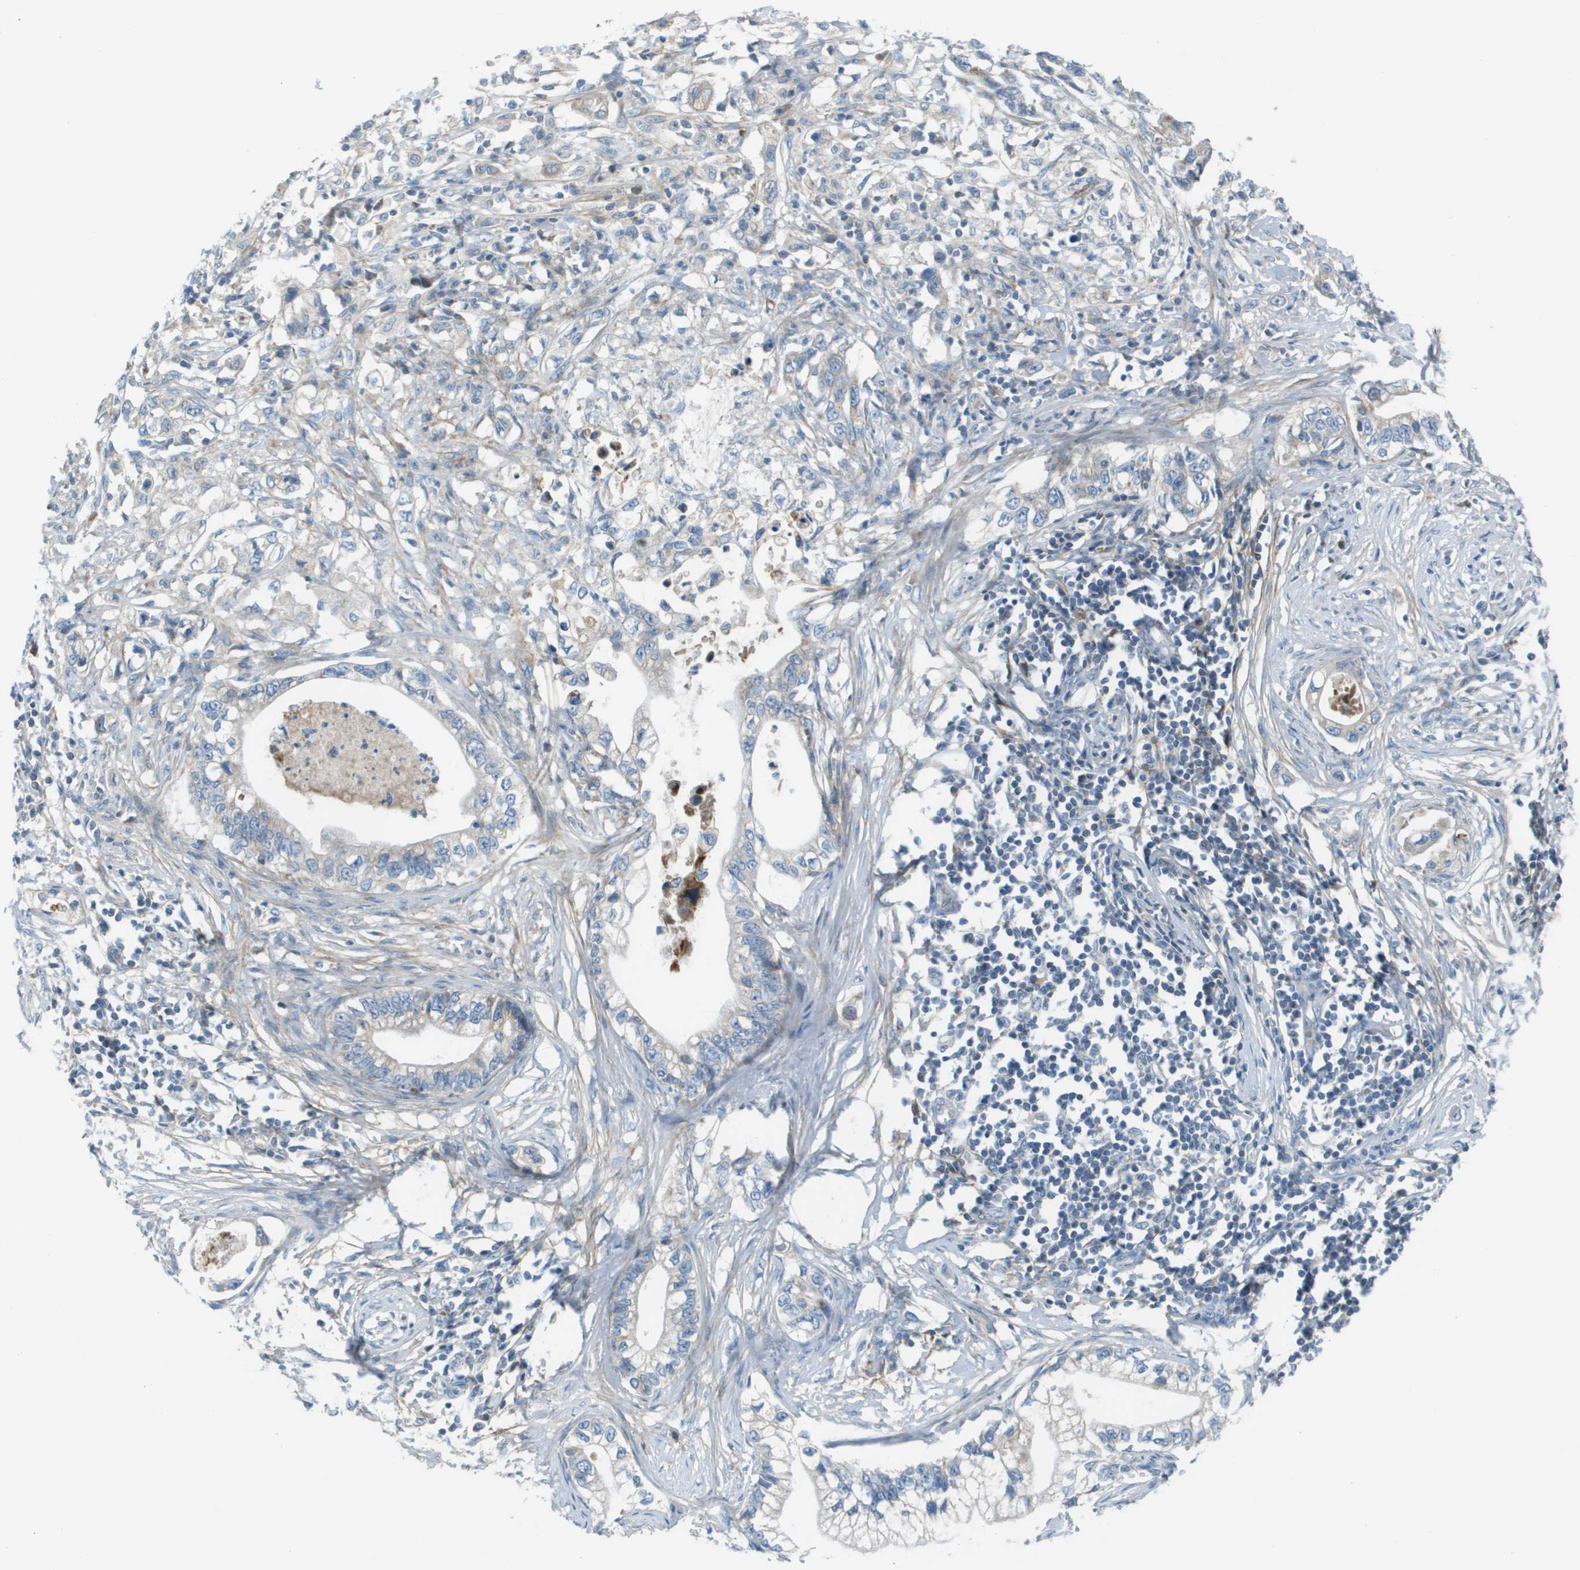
{"staining": {"intensity": "negative", "quantity": "none", "location": "none"}, "tissue": "pancreatic cancer", "cell_type": "Tumor cells", "image_type": "cancer", "snomed": [{"axis": "morphology", "description": "Adenocarcinoma, NOS"}, {"axis": "topography", "description": "Pancreas"}], "caption": "DAB immunohistochemical staining of adenocarcinoma (pancreatic) demonstrates no significant positivity in tumor cells.", "gene": "GALNT6", "patient": {"sex": "male", "age": 56}}